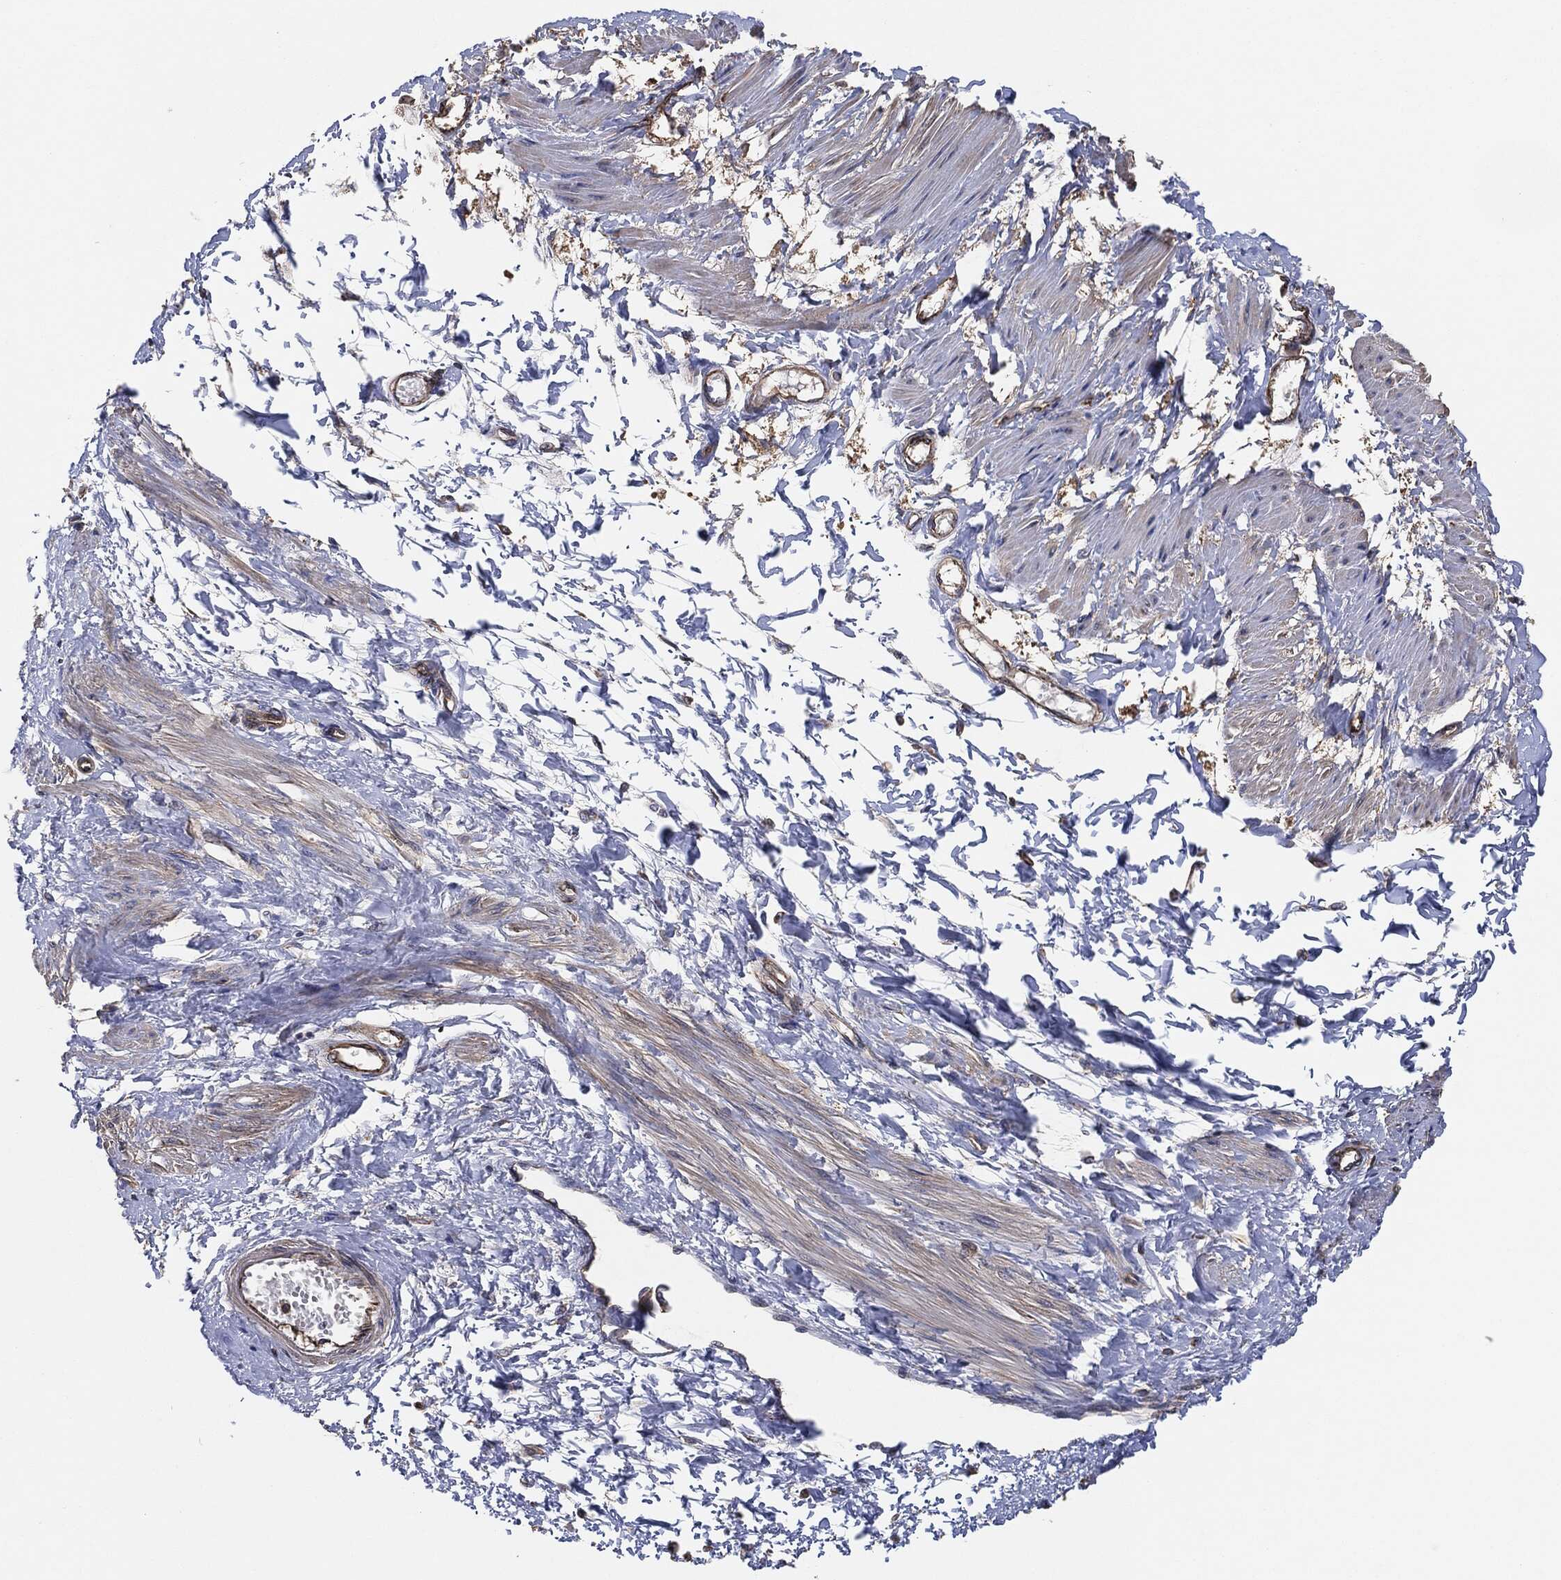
{"staining": {"intensity": "weak", "quantity": "25%-75%", "location": "cytoplasmic/membranous"}, "tissue": "smooth muscle", "cell_type": "Smooth muscle cells", "image_type": "normal", "snomed": [{"axis": "morphology", "description": "Normal tissue, NOS"}, {"axis": "topography", "description": "Smooth muscle"}, {"axis": "topography", "description": "Uterus"}], "caption": "Smooth muscle stained with IHC shows weak cytoplasmic/membranous positivity in about 25%-75% of smooth muscle cells.", "gene": "CTNNA1", "patient": {"sex": "female", "age": 39}}